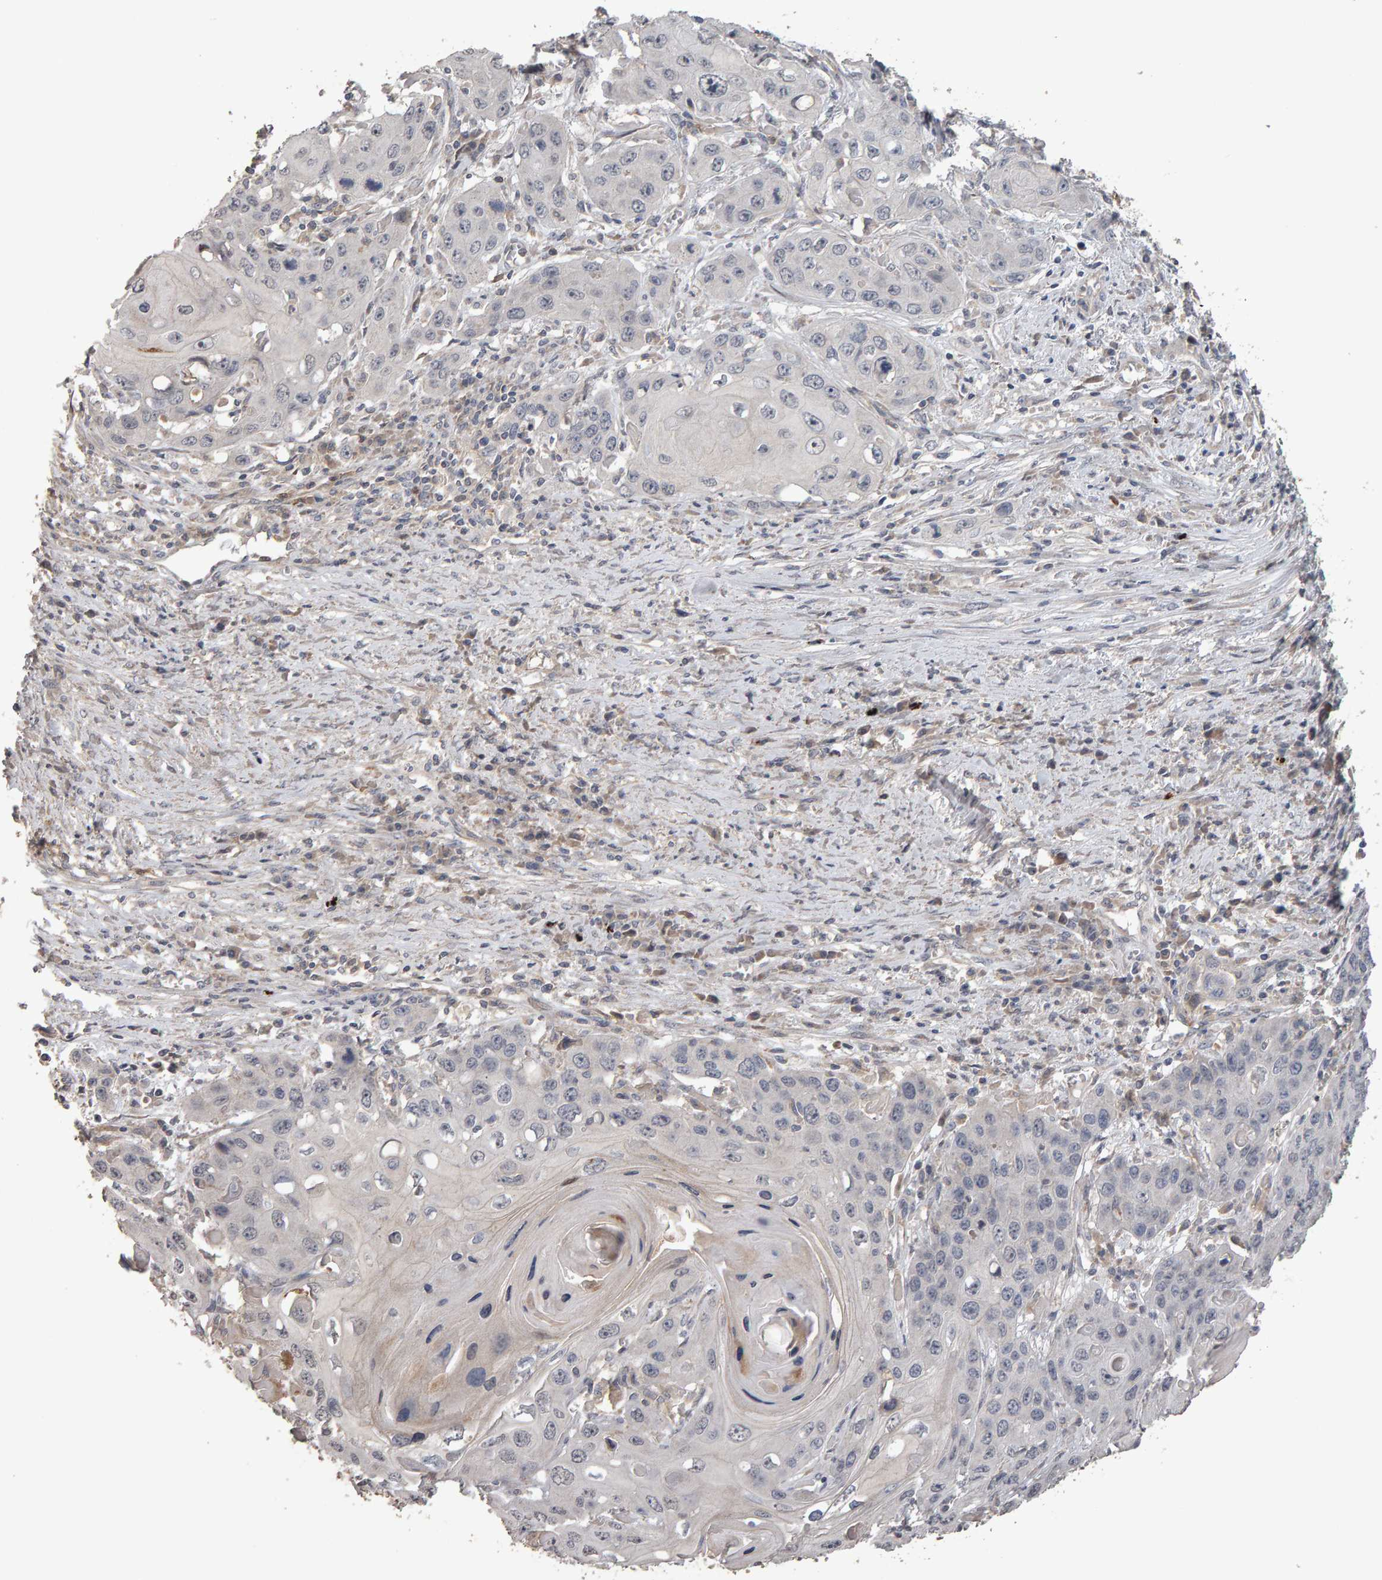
{"staining": {"intensity": "weak", "quantity": "<25%", "location": "cytoplasmic/membranous"}, "tissue": "skin cancer", "cell_type": "Tumor cells", "image_type": "cancer", "snomed": [{"axis": "morphology", "description": "Squamous cell carcinoma, NOS"}, {"axis": "topography", "description": "Skin"}], "caption": "A high-resolution histopathology image shows immunohistochemistry (IHC) staining of skin cancer (squamous cell carcinoma), which reveals no significant staining in tumor cells. (Immunohistochemistry (ihc), brightfield microscopy, high magnification).", "gene": "COASY", "patient": {"sex": "male", "age": 55}}